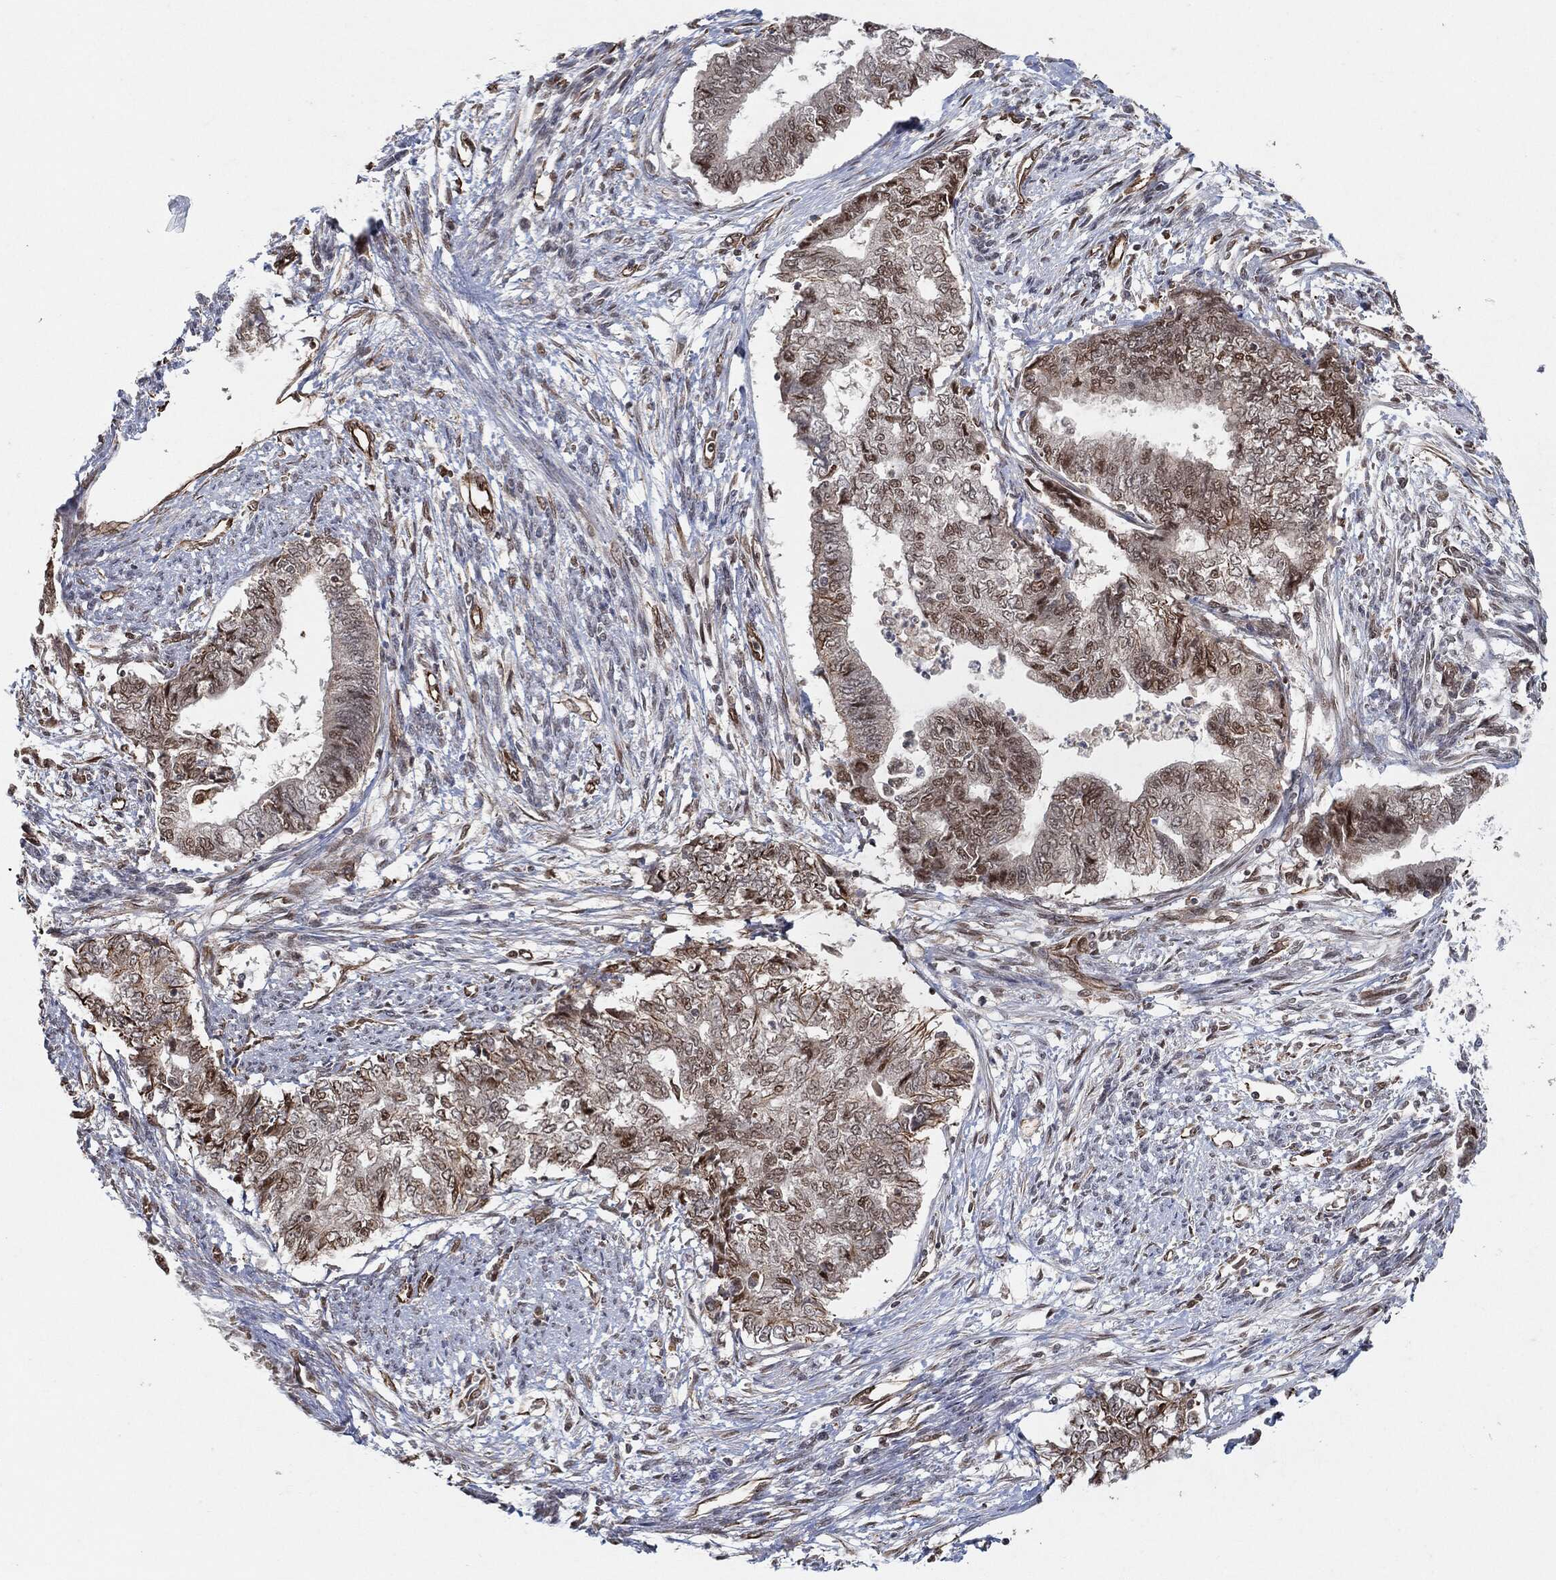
{"staining": {"intensity": "moderate", "quantity": "25%-75%", "location": "cytoplasmic/membranous"}, "tissue": "endometrial cancer", "cell_type": "Tumor cells", "image_type": "cancer", "snomed": [{"axis": "morphology", "description": "Adenocarcinoma, NOS"}, {"axis": "topography", "description": "Endometrium"}], "caption": "A medium amount of moderate cytoplasmic/membranous expression is present in about 25%-75% of tumor cells in endometrial adenocarcinoma tissue. Ihc stains the protein in brown and the nuclei are stained blue.", "gene": "TP53RK", "patient": {"sex": "female", "age": 65}}